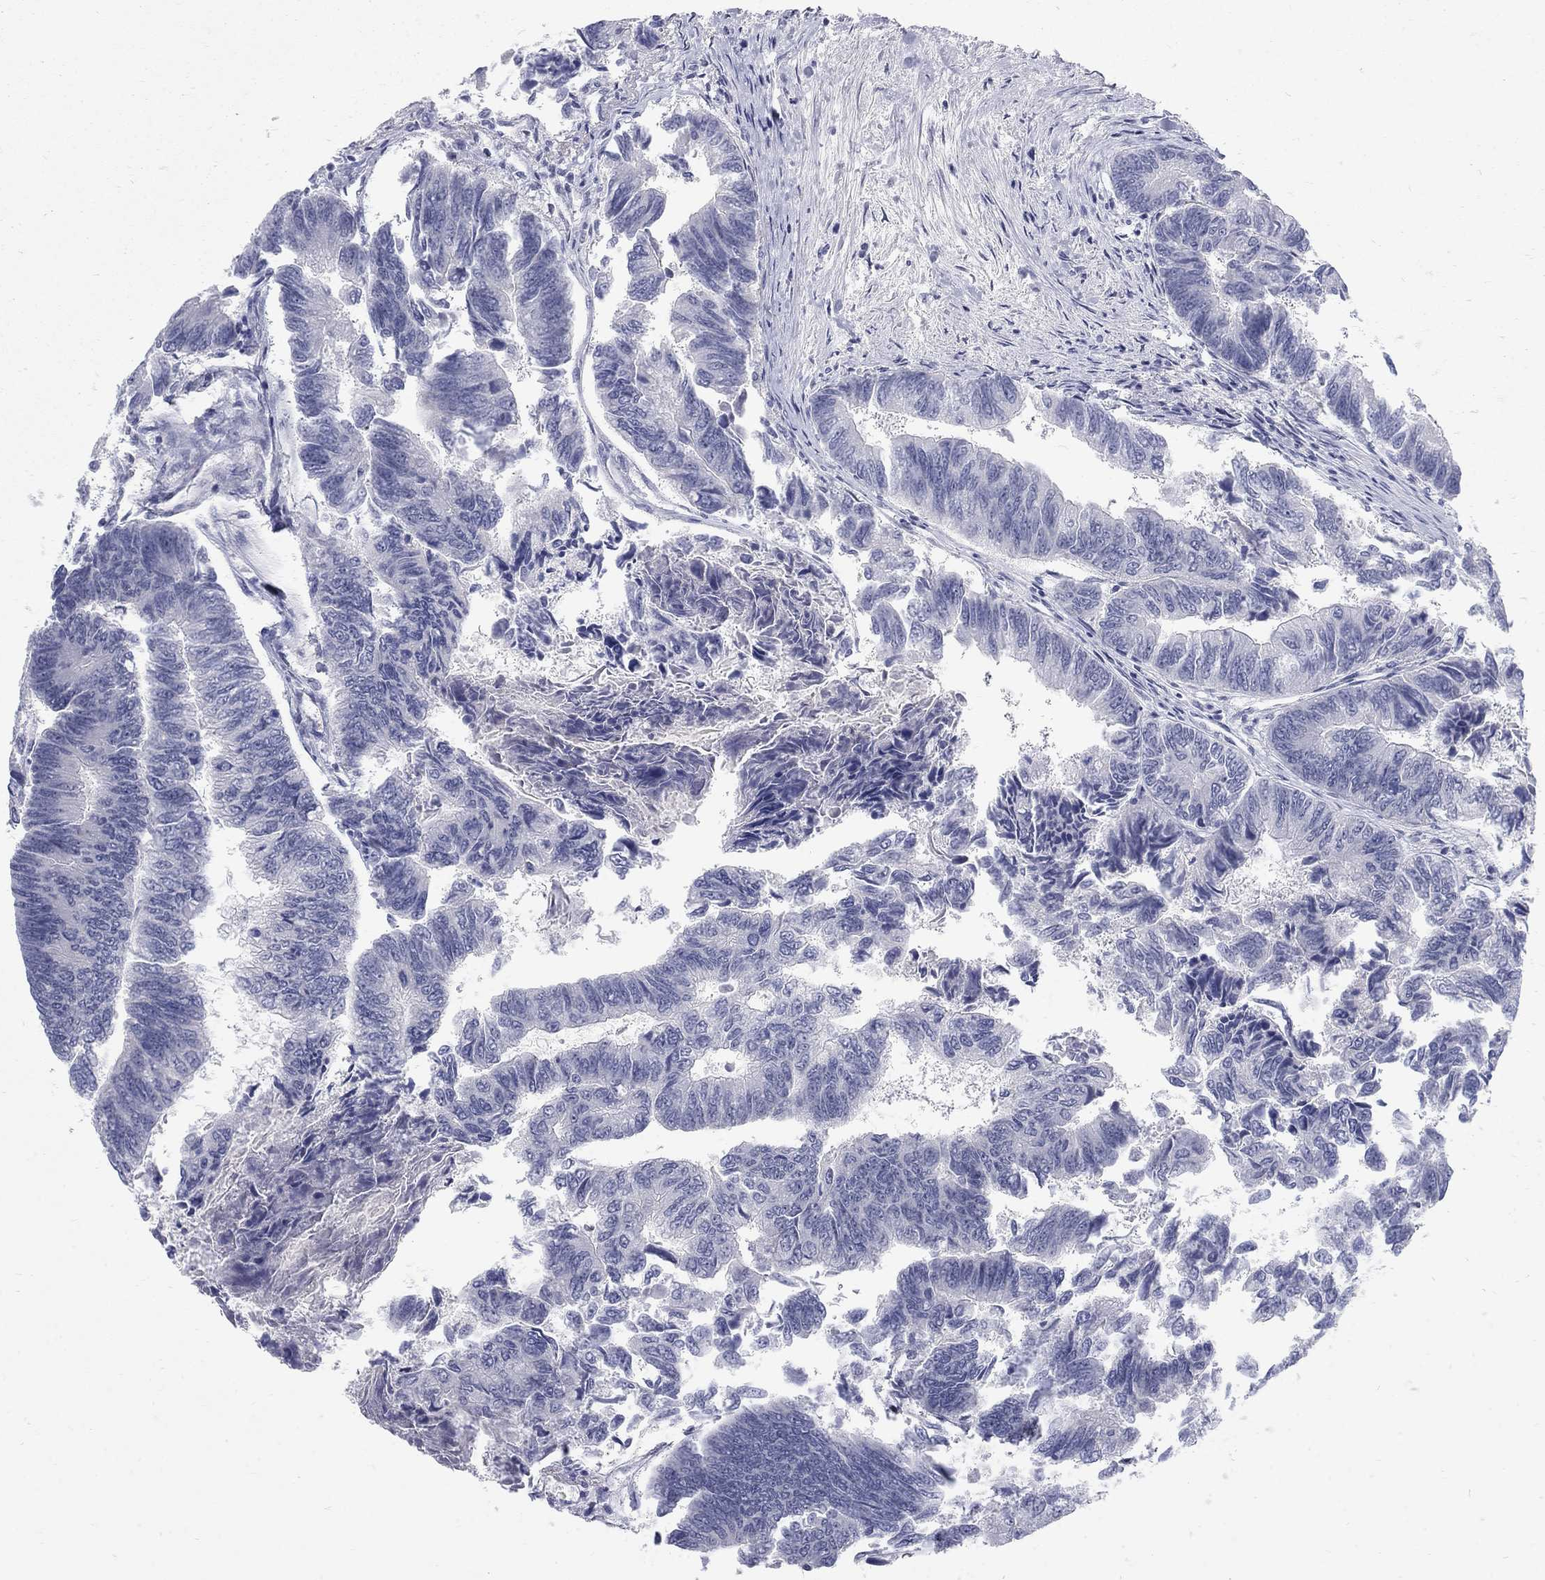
{"staining": {"intensity": "negative", "quantity": "none", "location": "none"}, "tissue": "colorectal cancer", "cell_type": "Tumor cells", "image_type": "cancer", "snomed": [{"axis": "morphology", "description": "Adenocarcinoma, NOS"}, {"axis": "topography", "description": "Colon"}], "caption": "Immunohistochemistry (IHC) of human colorectal adenocarcinoma reveals no staining in tumor cells.", "gene": "GCFC2", "patient": {"sex": "female", "age": 65}}